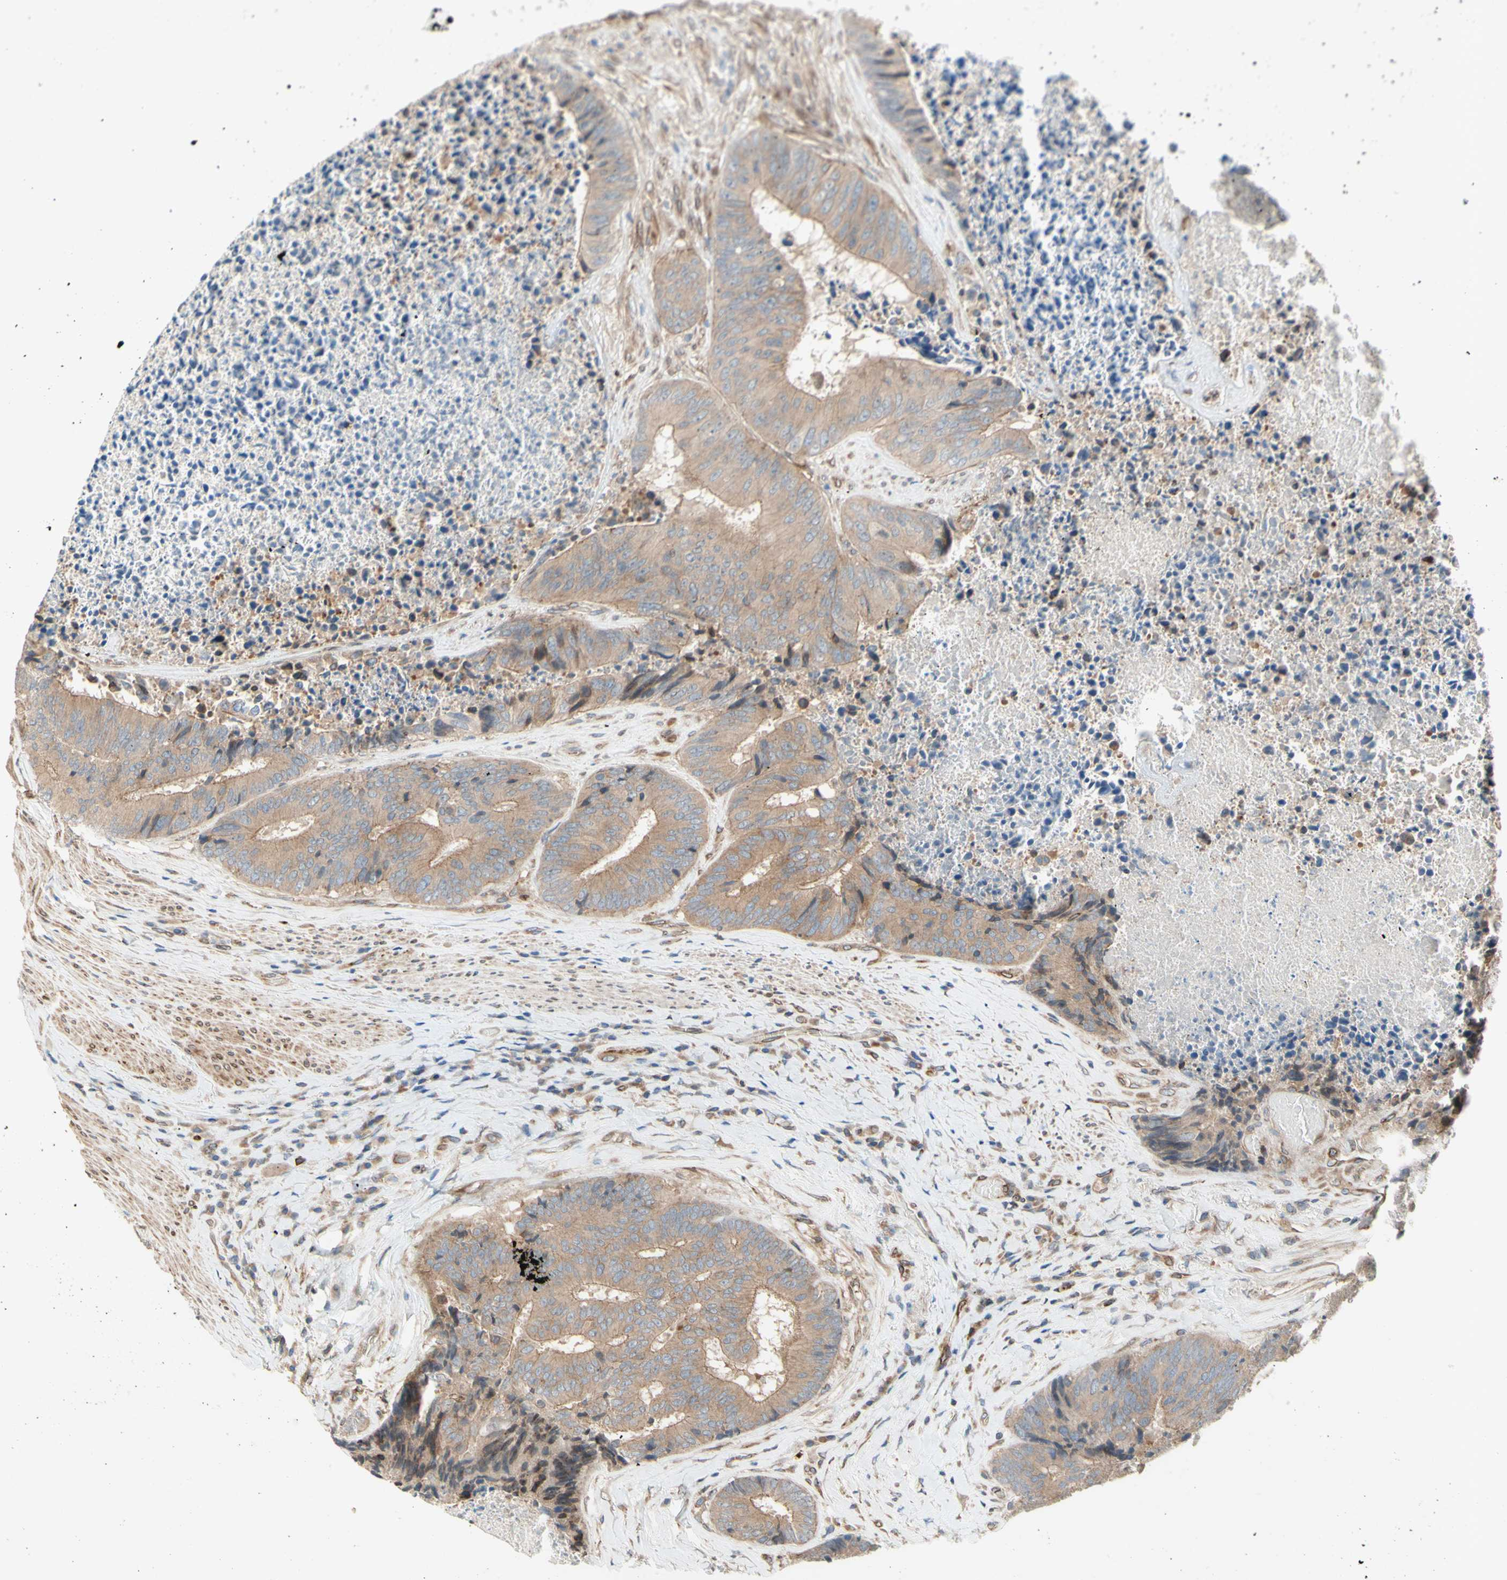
{"staining": {"intensity": "weak", "quantity": ">75%", "location": "cytoplasmic/membranous"}, "tissue": "colorectal cancer", "cell_type": "Tumor cells", "image_type": "cancer", "snomed": [{"axis": "morphology", "description": "Adenocarcinoma, NOS"}, {"axis": "topography", "description": "Rectum"}], "caption": "Tumor cells demonstrate weak cytoplasmic/membranous expression in about >75% of cells in colorectal adenocarcinoma.", "gene": "TRAF2", "patient": {"sex": "male", "age": 72}}